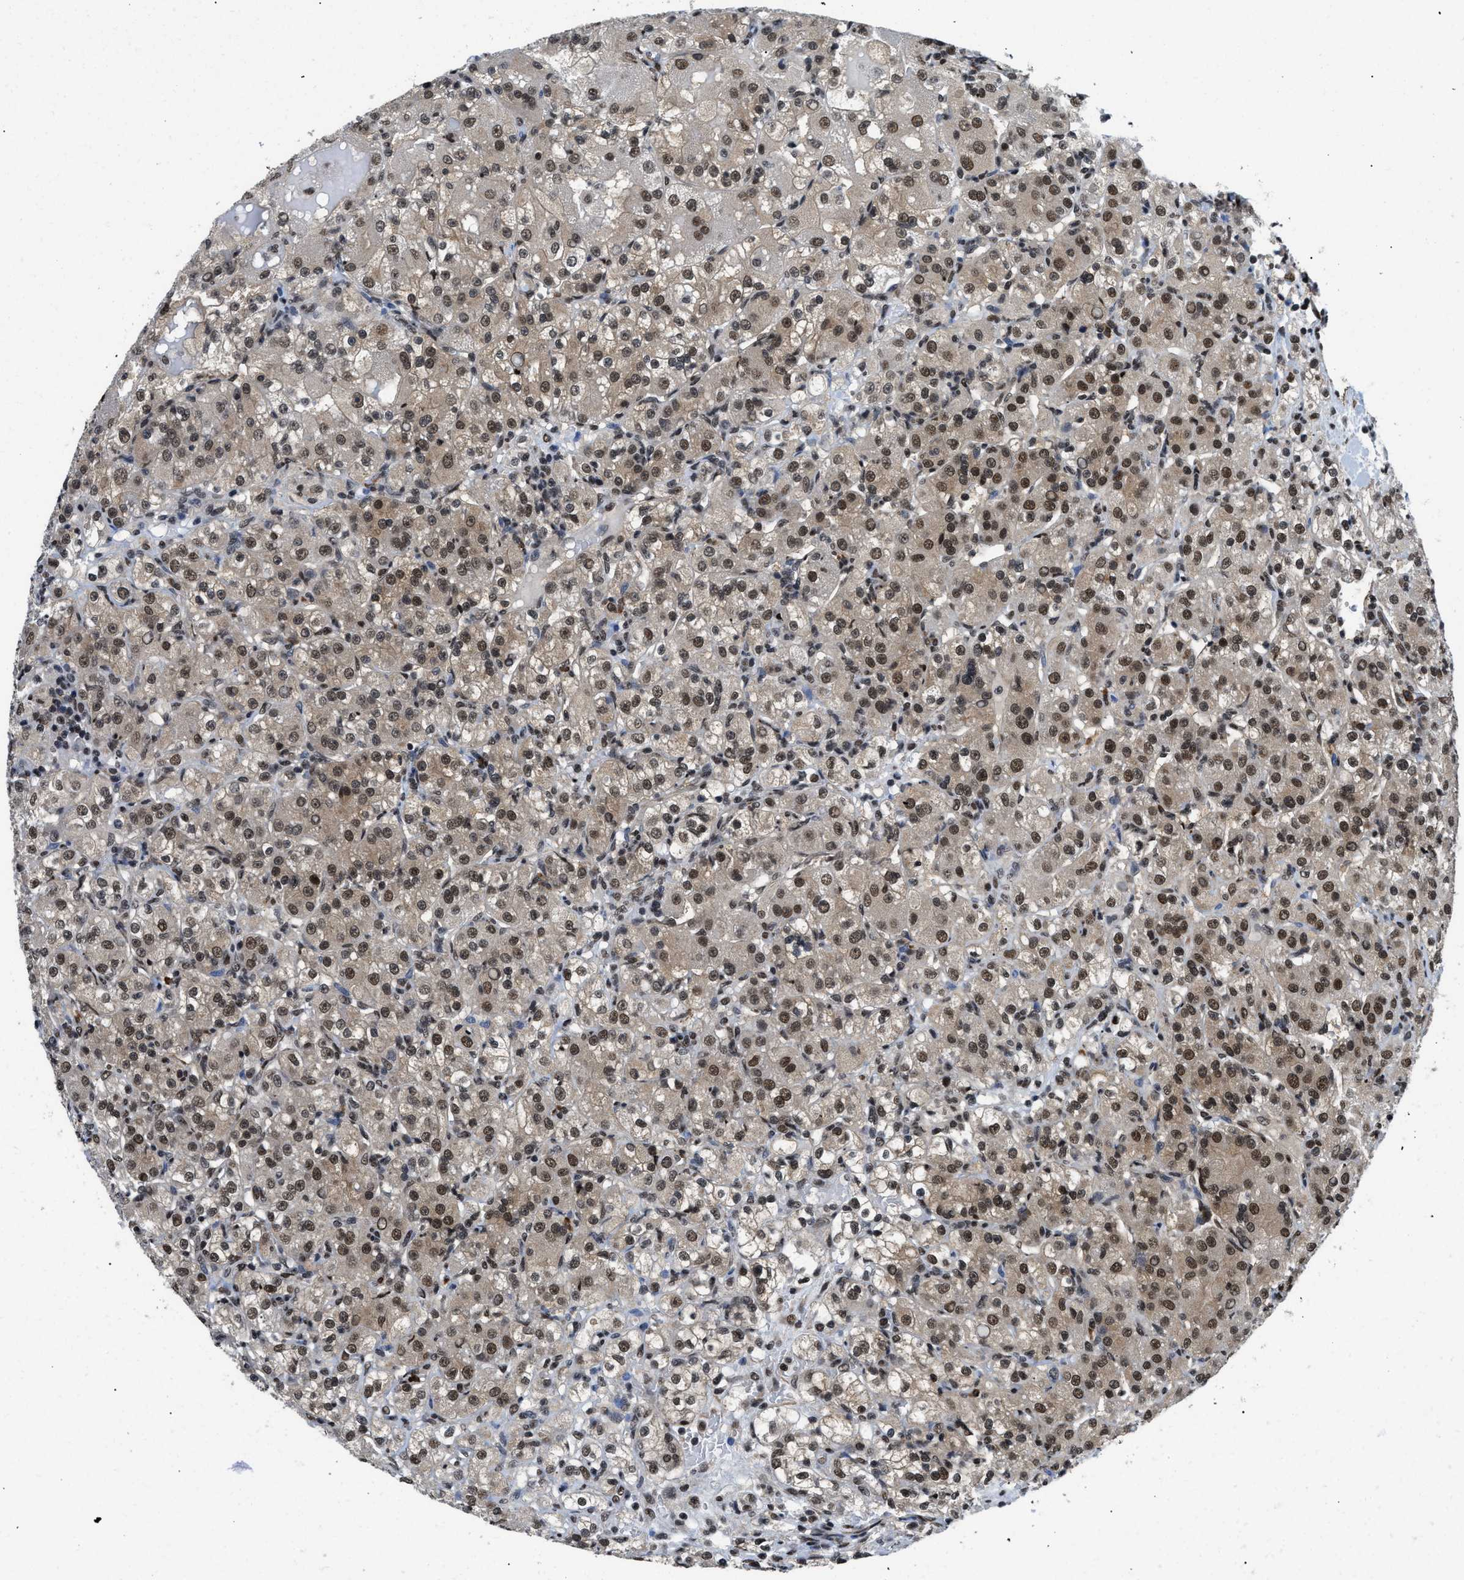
{"staining": {"intensity": "moderate", "quantity": "25%-75%", "location": "cytoplasmic/membranous,nuclear"}, "tissue": "renal cancer", "cell_type": "Tumor cells", "image_type": "cancer", "snomed": [{"axis": "morphology", "description": "Normal tissue, NOS"}, {"axis": "morphology", "description": "Adenocarcinoma, NOS"}, {"axis": "topography", "description": "Kidney"}], "caption": "Immunohistochemistry (IHC) (DAB (3,3'-diaminobenzidine)) staining of renal cancer exhibits moderate cytoplasmic/membranous and nuclear protein positivity in approximately 25%-75% of tumor cells.", "gene": "SAFB", "patient": {"sex": "male", "age": 61}}